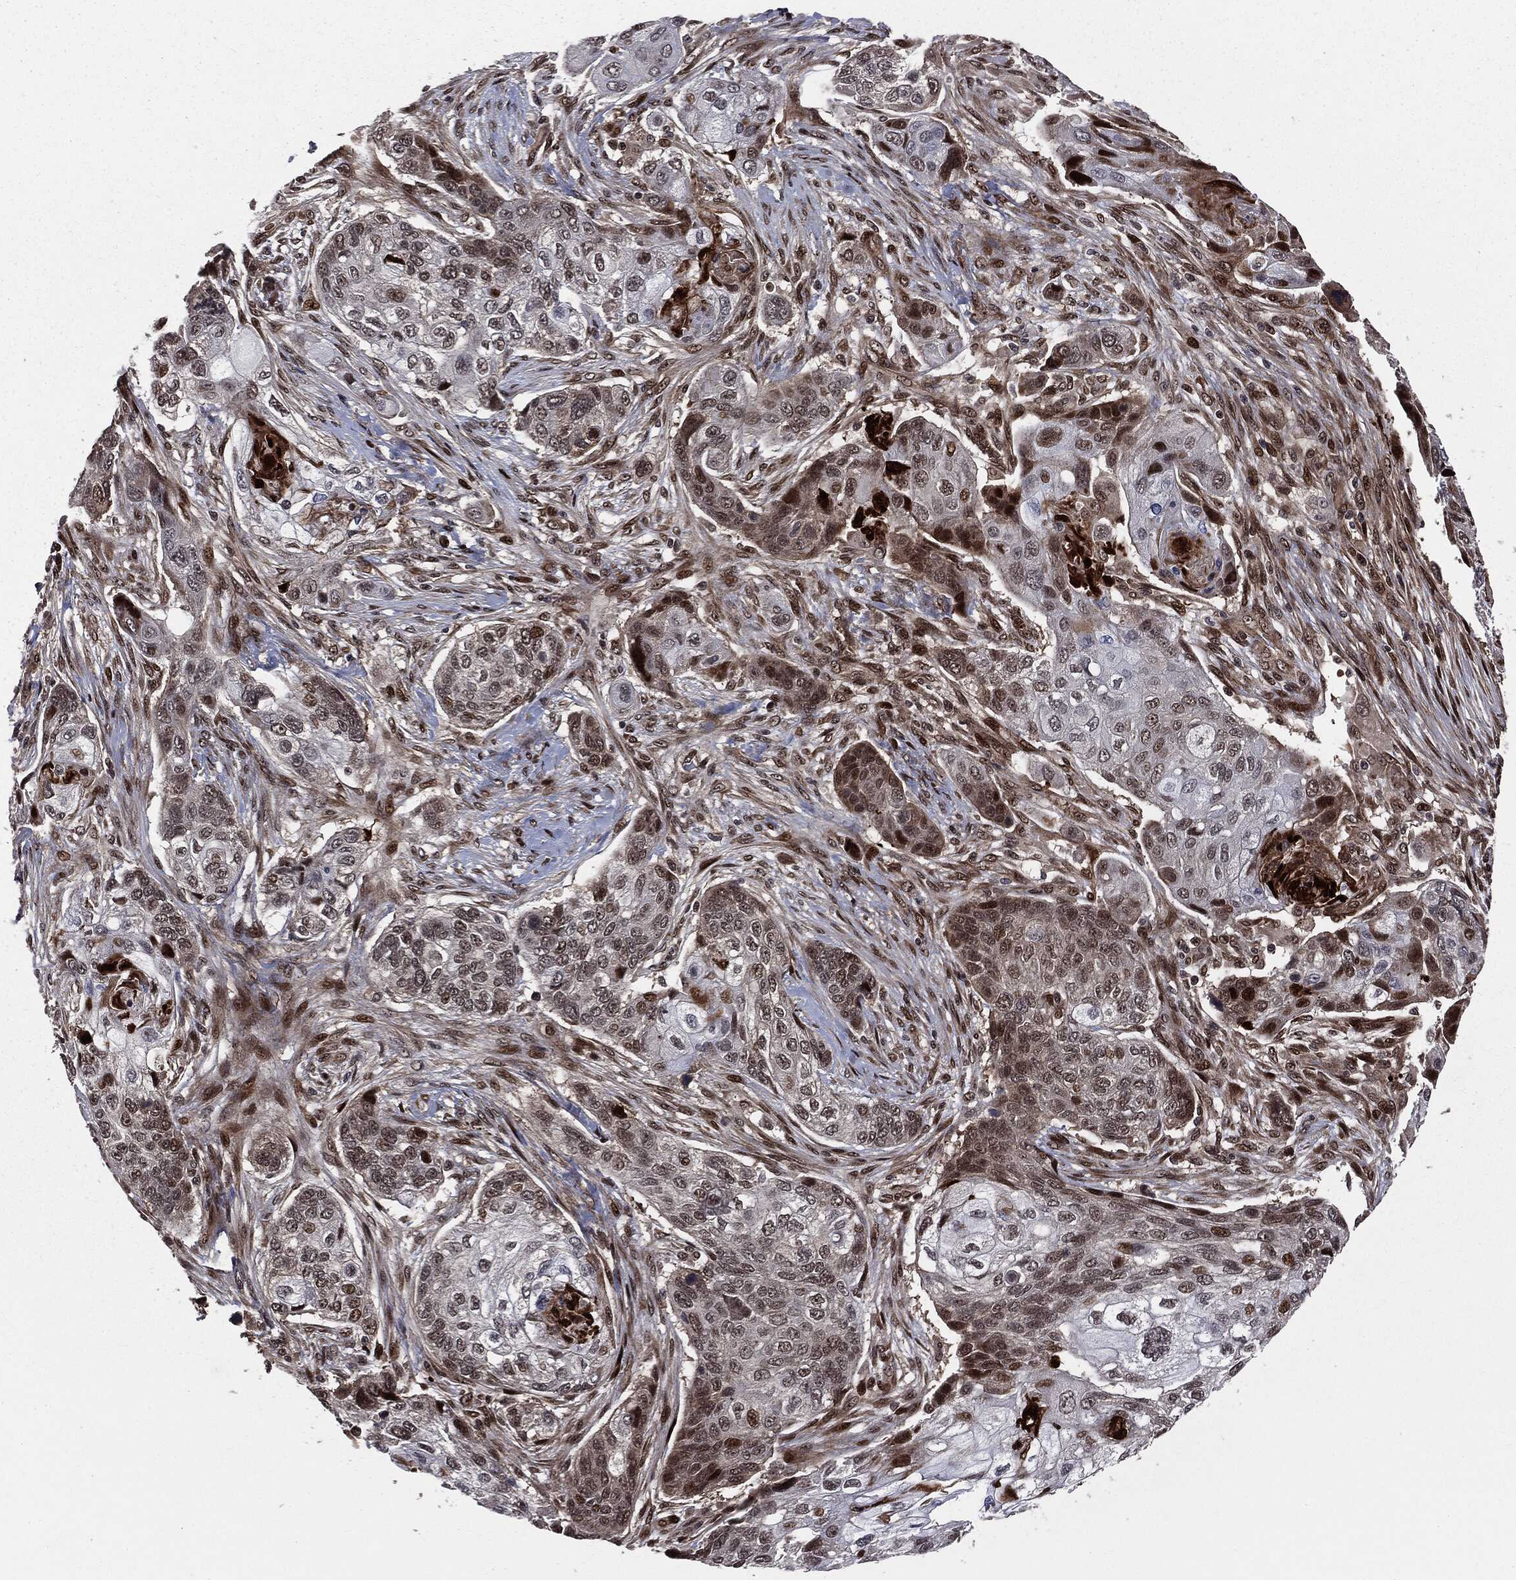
{"staining": {"intensity": "moderate", "quantity": "<25%", "location": "nuclear"}, "tissue": "lung cancer", "cell_type": "Tumor cells", "image_type": "cancer", "snomed": [{"axis": "morphology", "description": "Normal tissue, NOS"}, {"axis": "morphology", "description": "Squamous cell carcinoma, NOS"}, {"axis": "topography", "description": "Bronchus"}, {"axis": "topography", "description": "Lung"}], "caption": "Lung squamous cell carcinoma stained with immunohistochemistry (IHC) demonstrates moderate nuclear expression in approximately <25% of tumor cells.", "gene": "SMAD4", "patient": {"sex": "male", "age": 69}}